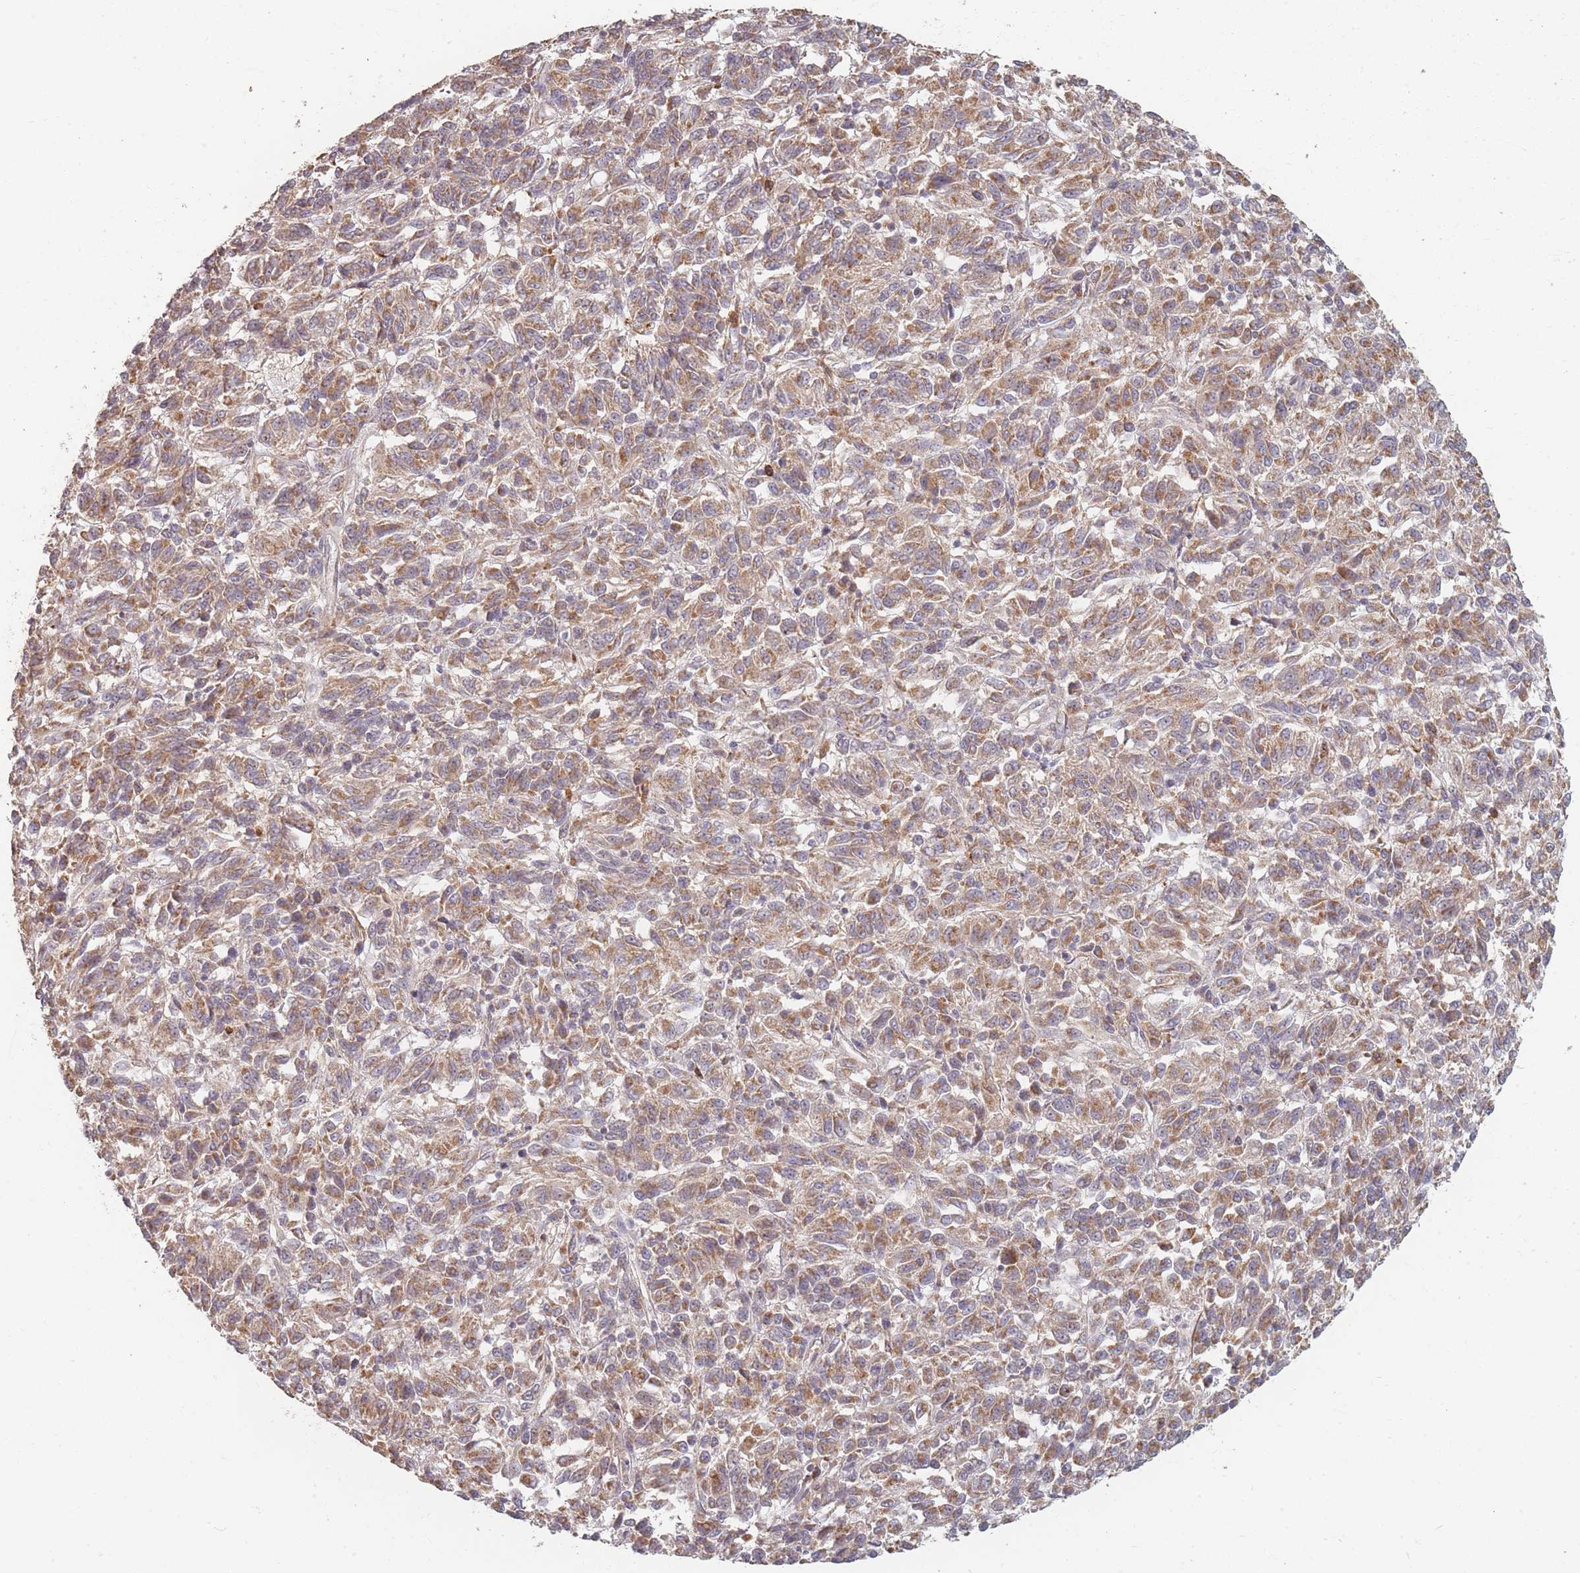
{"staining": {"intensity": "moderate", "quantity": ">75%", "location": "cytoplasmic/membranous"}, "tissue": "melanoma", "cell_type": "Tumor cells", "image_type": "cancer", "snomed": [{"axis": "morphology", "description": "Malignant melanoma, Metastatic site"}, {"axis": "topography", "description": "Lung"}], "caption": "There is medium levels of moderate cytoplasmic/membranous positivity in tumor cells of melanoma, as demonstrated by immunohistochemical staining (brown color).", "gene": "MRPS6", "patient": {"sex": "male", "age": 64}}